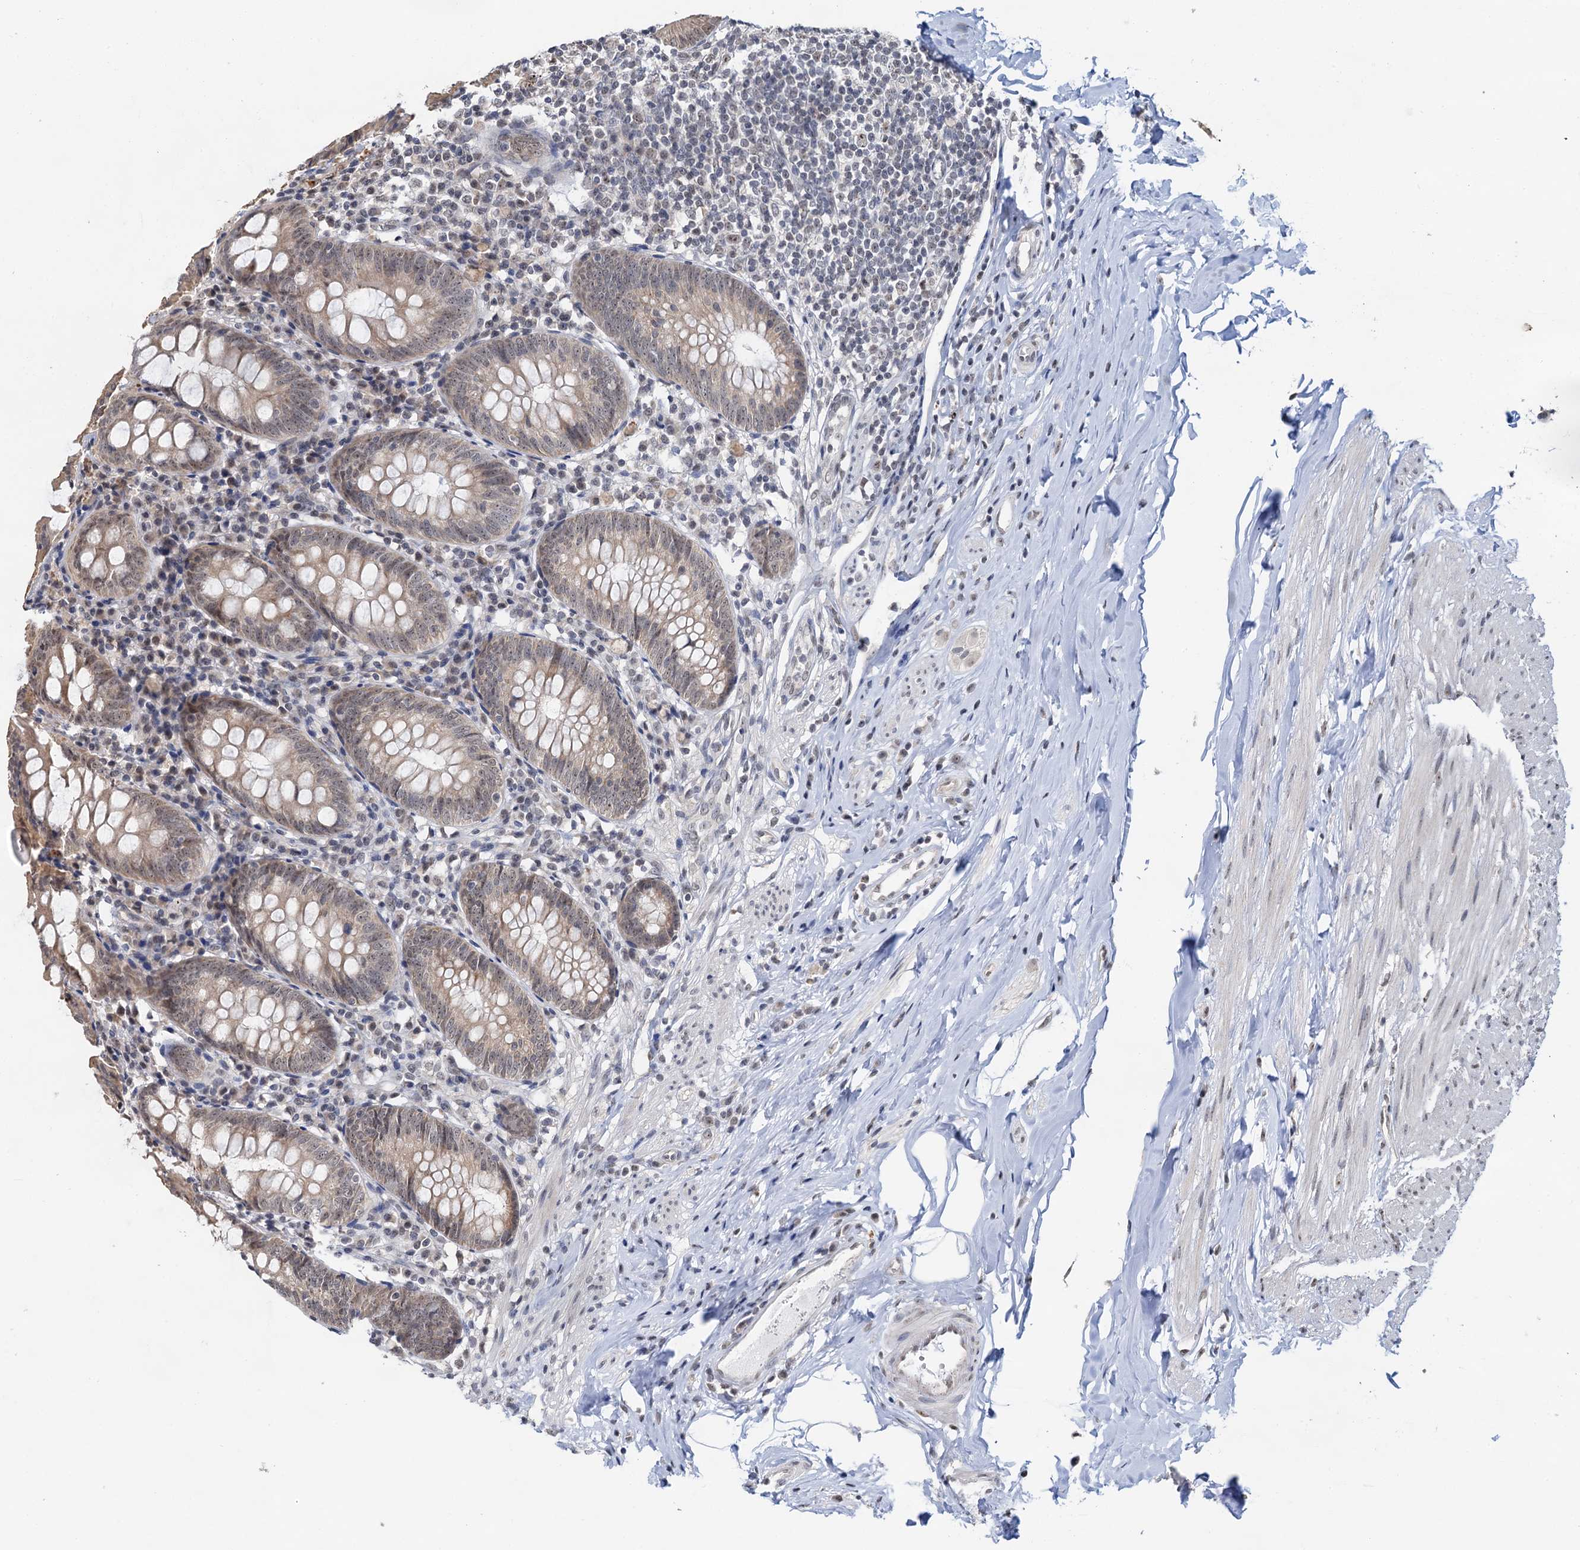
{"staining": {"intensity": "weak", "quantity": "<25%", "location": "cytoplasmic/membranous"}, "tissue": "appendix", "cell_type": "Glandular cells", "image_type": "normal", "snomed": [{"axis": "morphology", "description": "Normal tissue, NOS"}, {"axis": "topography", "description": "Appendix"}], "caption": "An IHC image of benign appendix is shown. There is no staining in glandular cells of appendix.", "gene": "NAT10", "patient": {"sex": "female", "age": 54}}